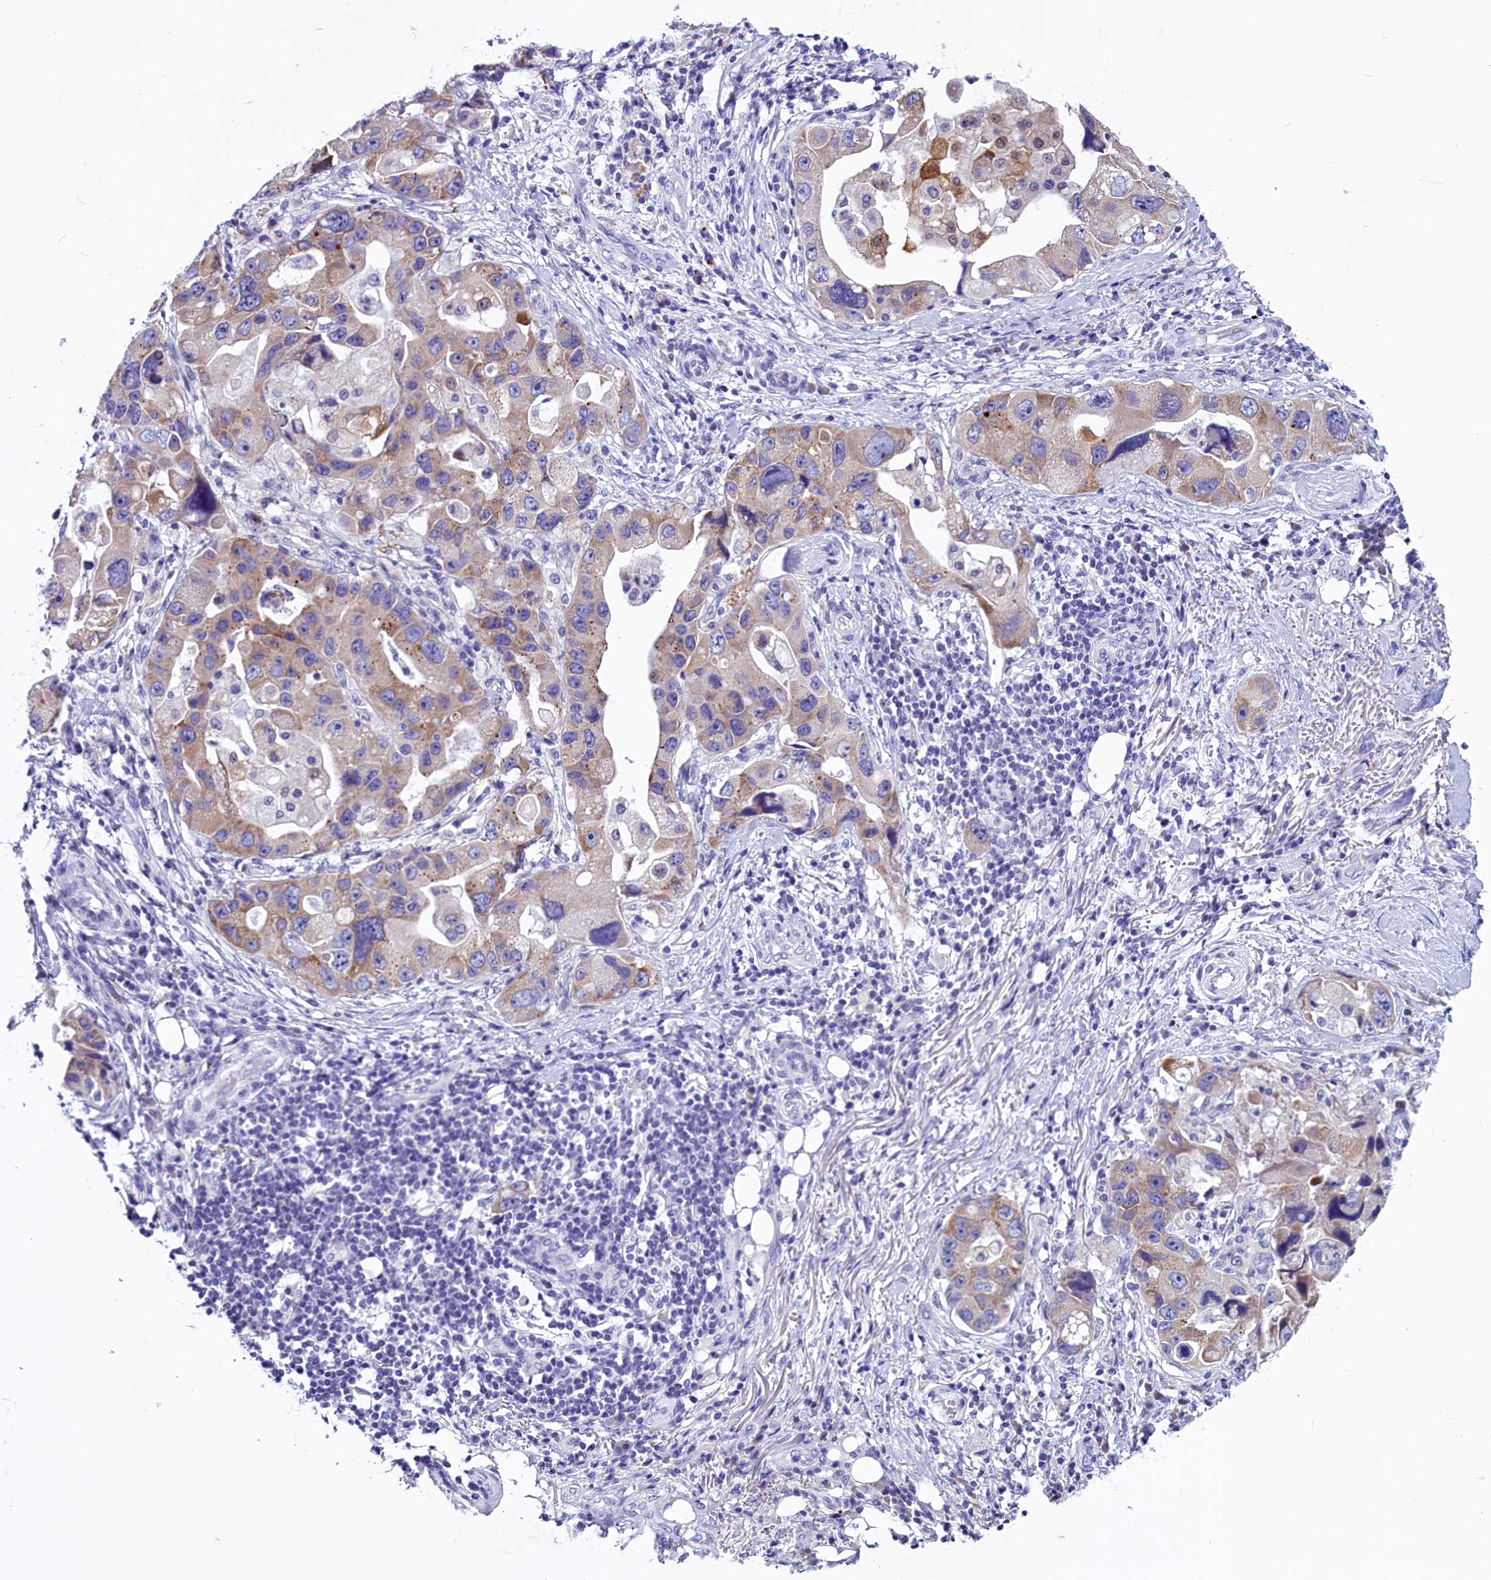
{"staining": {"intensity": "weak", "quantity": ">75%", "location": "cytoplasmic/membranous"}, "tissue": "lung cancer", "cell_type": "Tumor cells", "image_type": "cancer", "snomed": [{"axis": "morphology", "description": "Adenocarcinoma, NOS"}, {"axis": "topography", "description": "Lung"}], "caption": "Protein staining of lung cancer (adenocarcinoma) tissue exhibits weak cytoplasmic/membranous expression in about >75% of tumor cells.", "gene": "SCD5", "patient": {"sex": "female", "age": 54}}